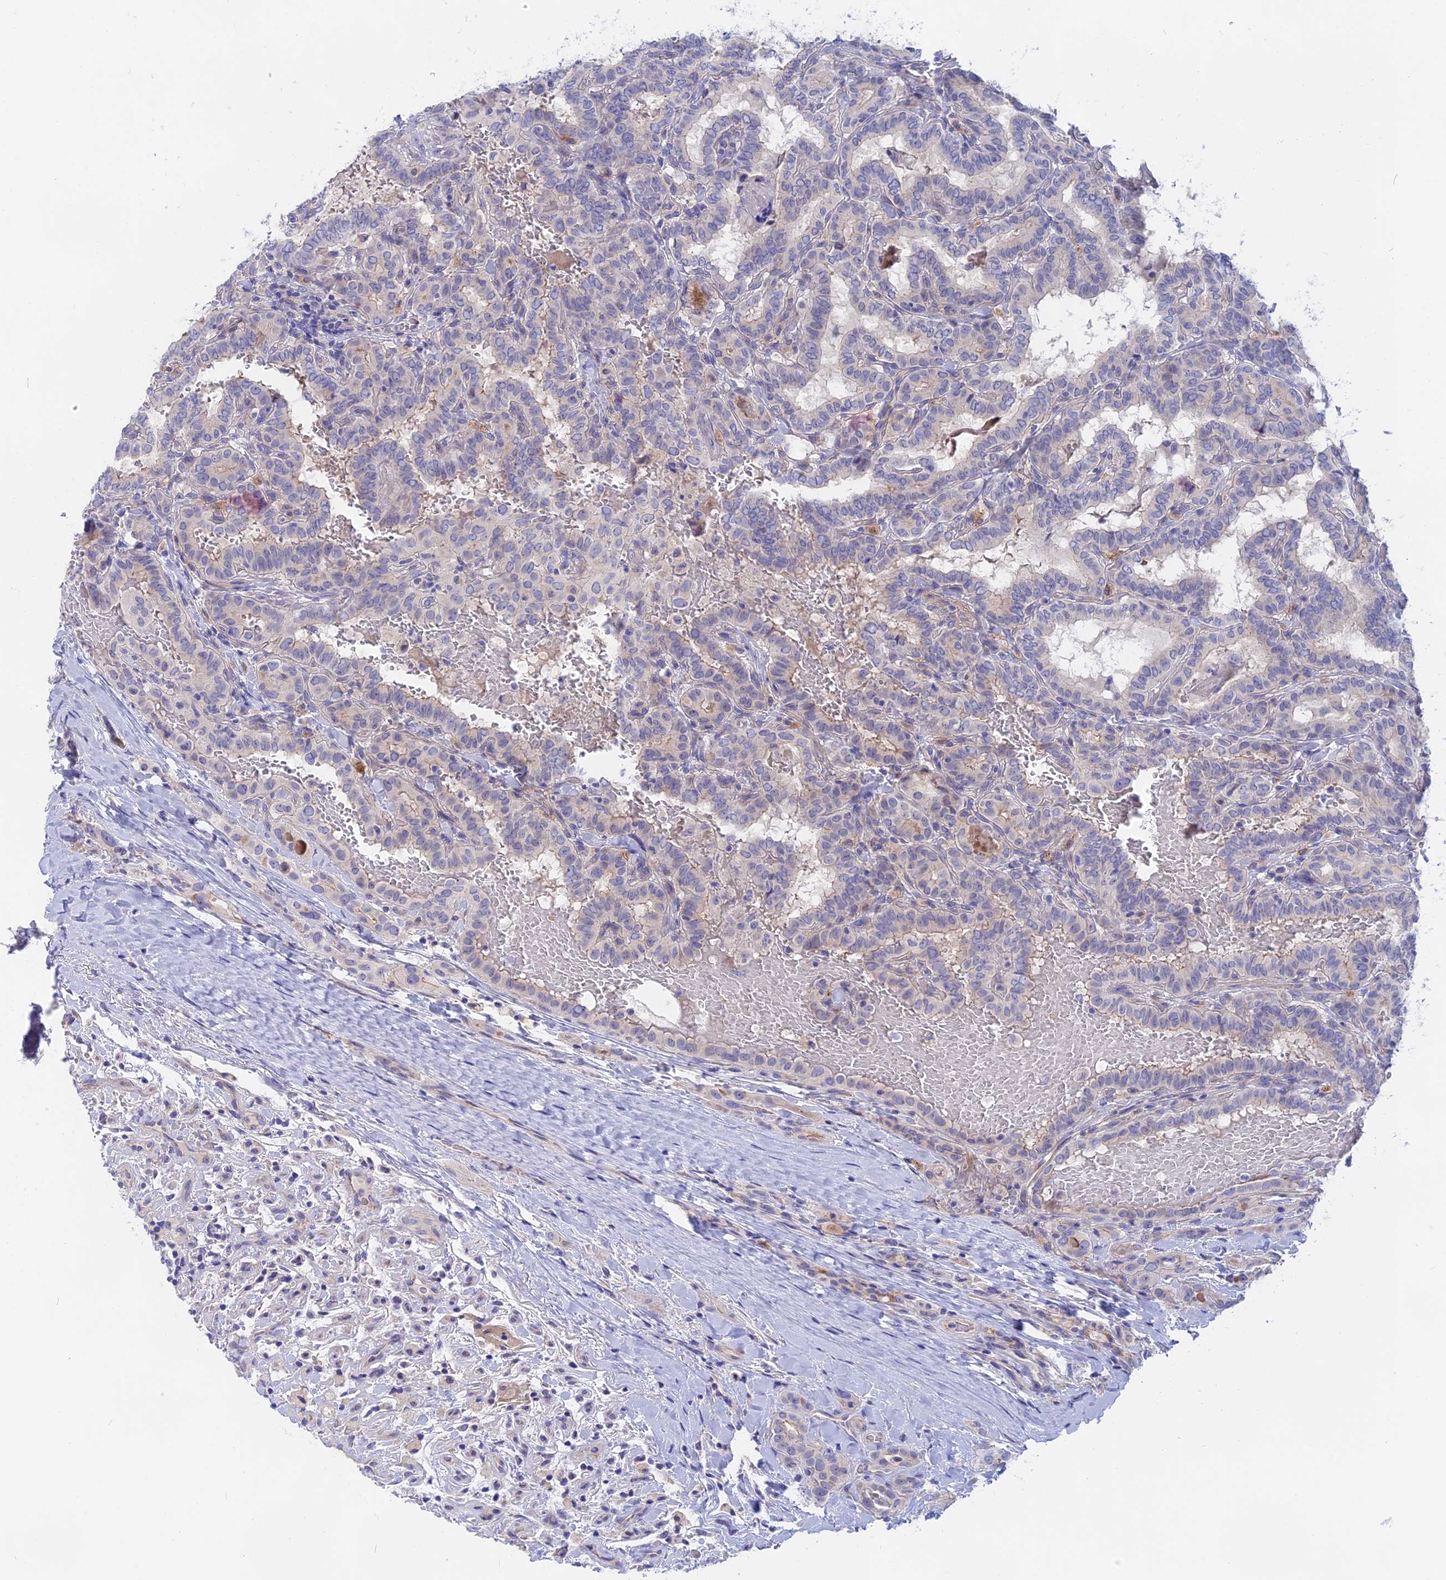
{"staining": {"intensity": "negative", "quantity": "none", "location": "none"}, "tissue": "thyroid cancer", "cell_type": "Tumor cells", "image_type": "cancer", "snomed": [{"axis": "morphology", "description": "Papillary adenocarcinoma, NOS"}, {"axis": "topography", "description": "Thyroid gland"}], "caption": "This is an IHC photomicrograph of human thyroid cancer. There is no positivity in tumor cells.", "gene": "GLB1L", "patient": {"sex": "female", "age": 72}}